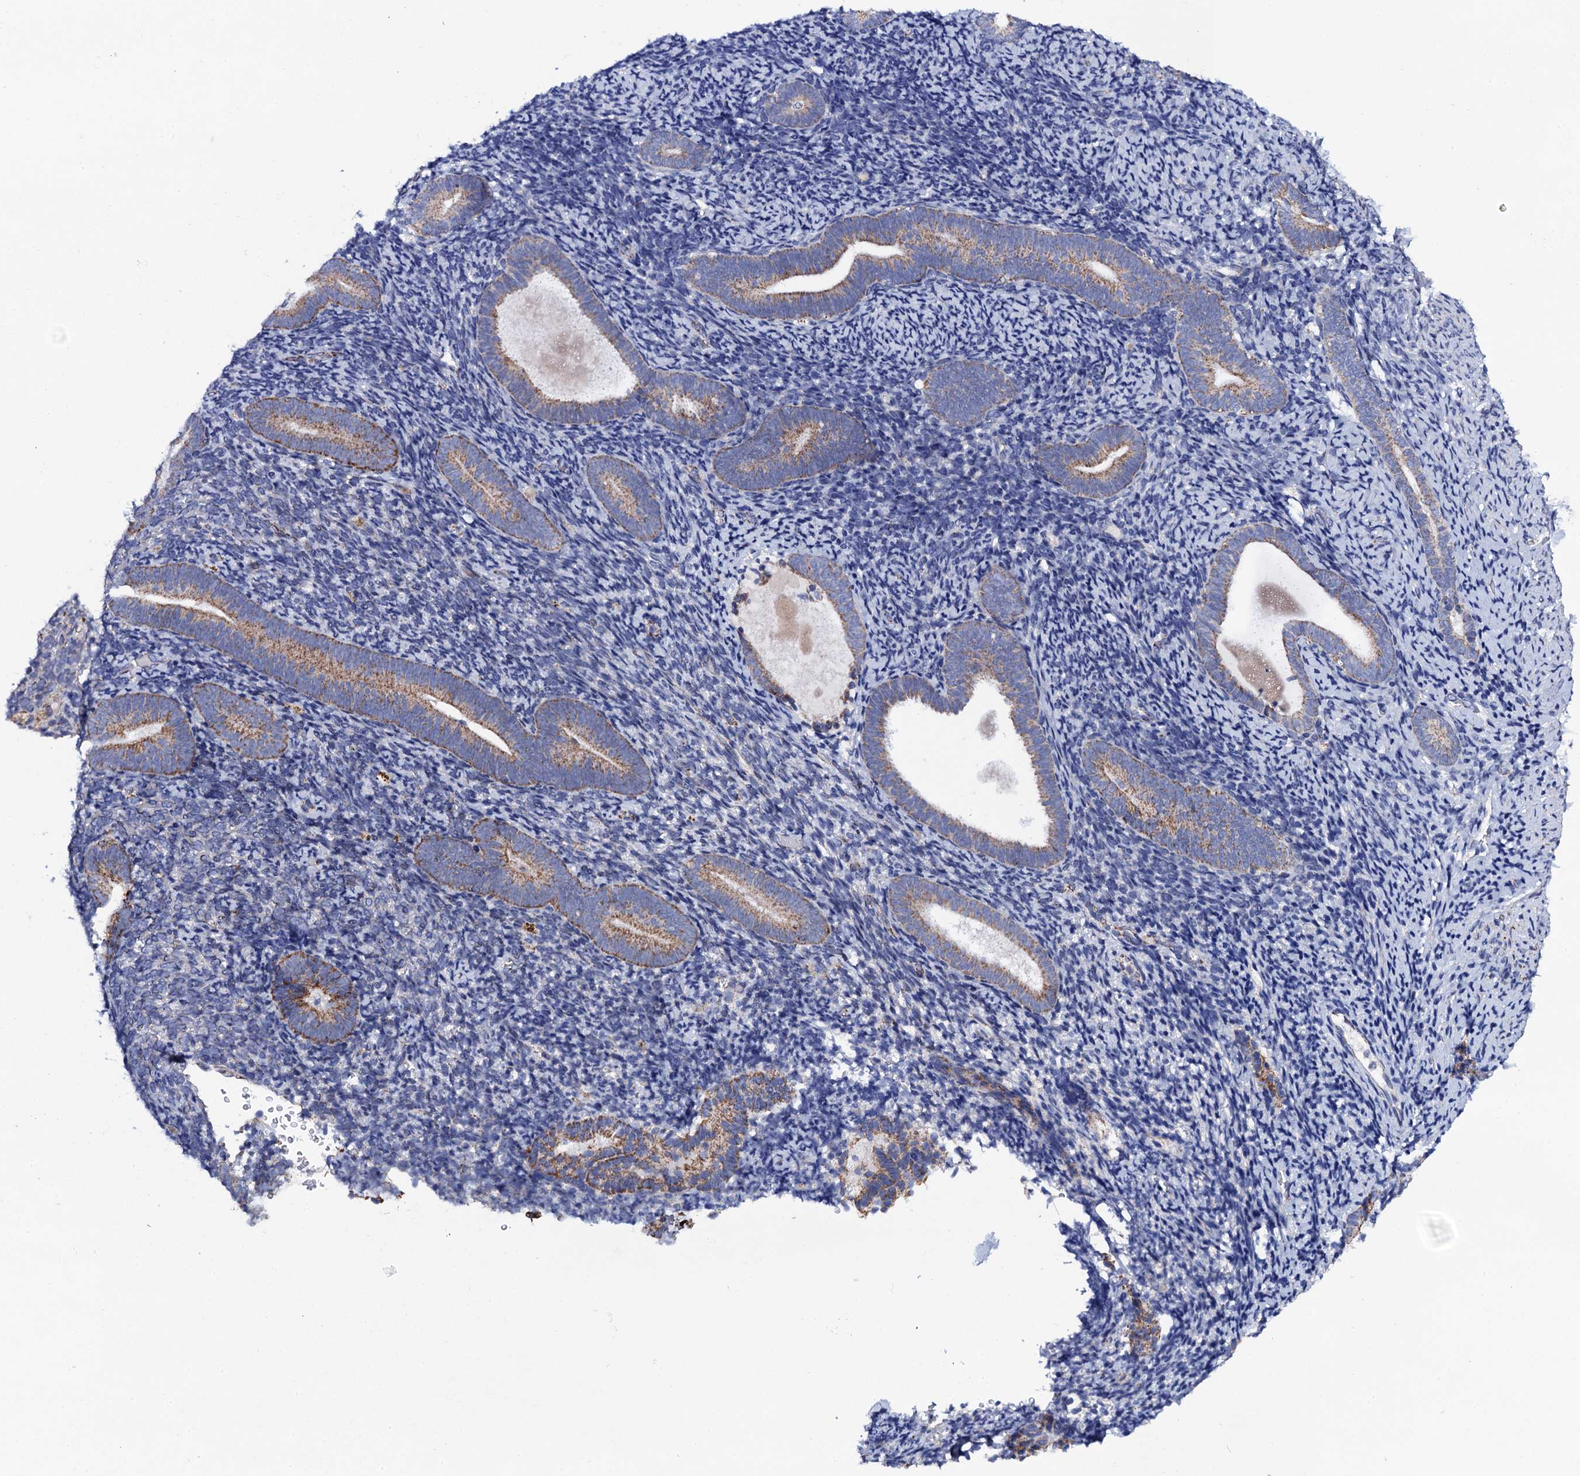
{"staining": {"intensity": "negative", "quantity": "none", "location": "none"}, "tissue": "endometrium", "cell_type": "Cells in endometrial stroma", "image_type": "normal", "snomed": [{"axis": "morphology", "description": "Normal tissue, NOS"}, {"axis": "topography", "description": "Endometrium"}], "caption": "High magnification brightfield microscopy of benign endometrium stained with DAB (brown) and counterstained with hematoxylin (blue): cells in endometrial stroma show no significant expression.", "gene": "PTCD3", "patient": {"sex": "female", "age": 51}}